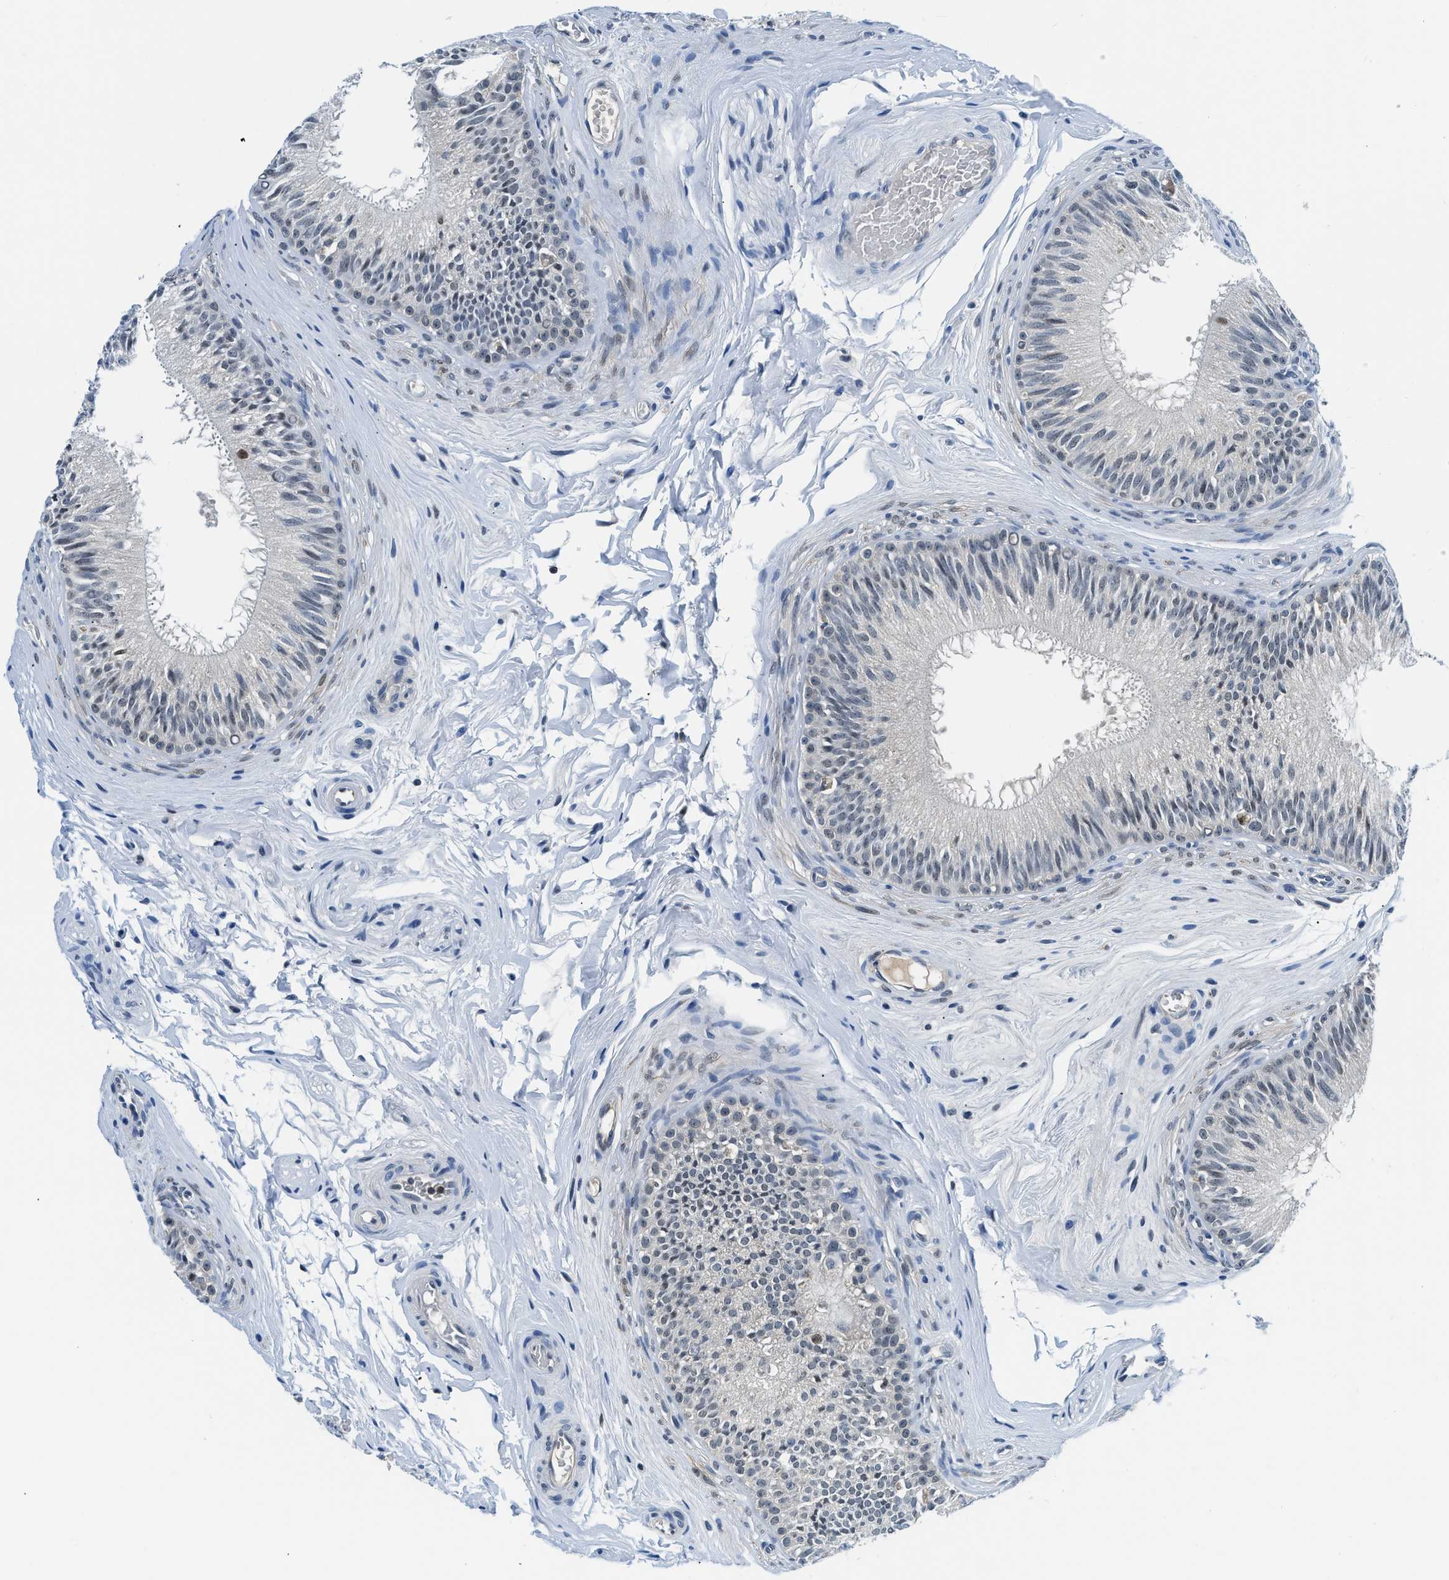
{"staining": {"intensity": "negative", "quantity": "none", "location": "none"}, "tissue": "epididymis", "cell_type": "Glandular cells", "image_type": "normal", "snomed": [{"axis": "morphology", "description": "Normal tissue, NOS"}, {"axis": "topography", "description": "Testis"}, {"axis": "topography", "description": "Epididymis"}], "caption": "Glandular cells show no significant protein expression in unremarkable epididymis. (DAB immunohistochemistry with hematoxylin counter stain).", "gene": "ALX1", "patient": {"sex": "male", "age": 36}}